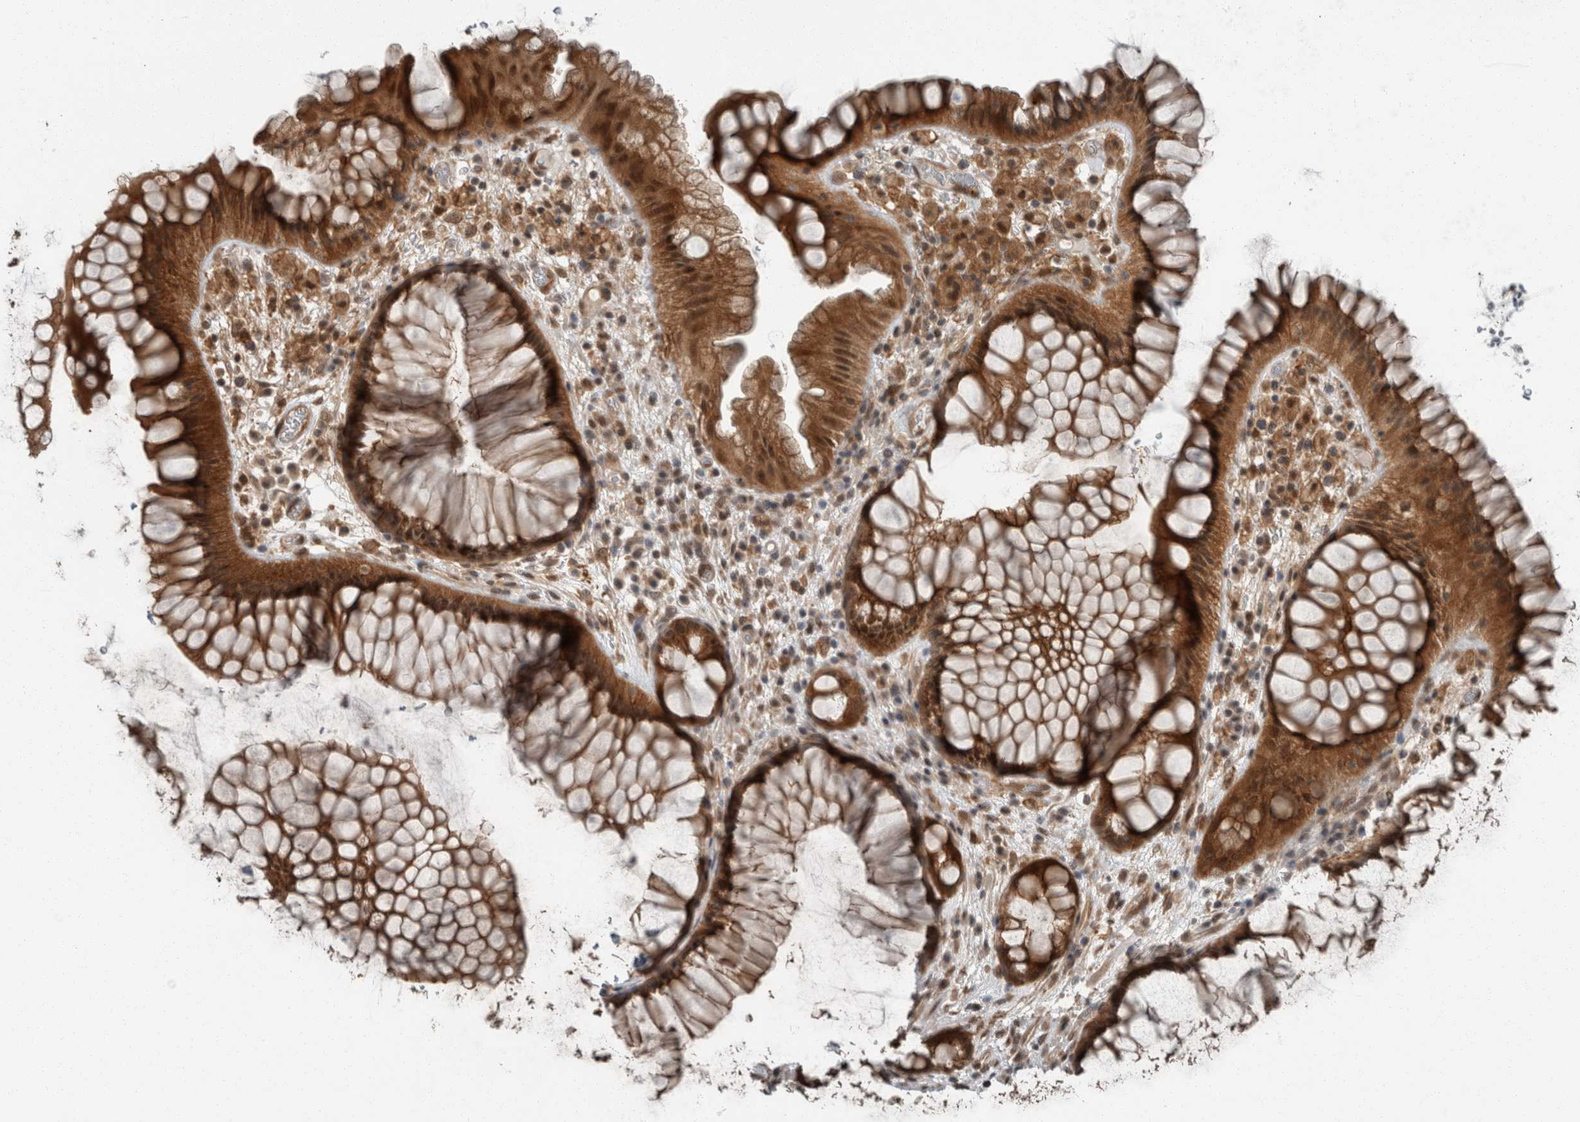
{"staining": {"intensity": "strong", "quantity": ">75%", "location": "cytoplasmic/membranous,nuclear"}, "tissue": "rectum", "cell_type": "Glandular cells", "image_type": "normal", "snomed": [{"axis": "morphology", "description": "Normal tissue, NOS"}, {"axis": "topography", "description": "Rectum"}], "caption": "Rectum stained with DAB immunohistochemistry shows high levels of strong cytoplasmic/membranous,nuclear positivity in approximately >75% of glandular cells.", "gene": "MYO1E", "patient": {"sex": "male", "age": 51}}